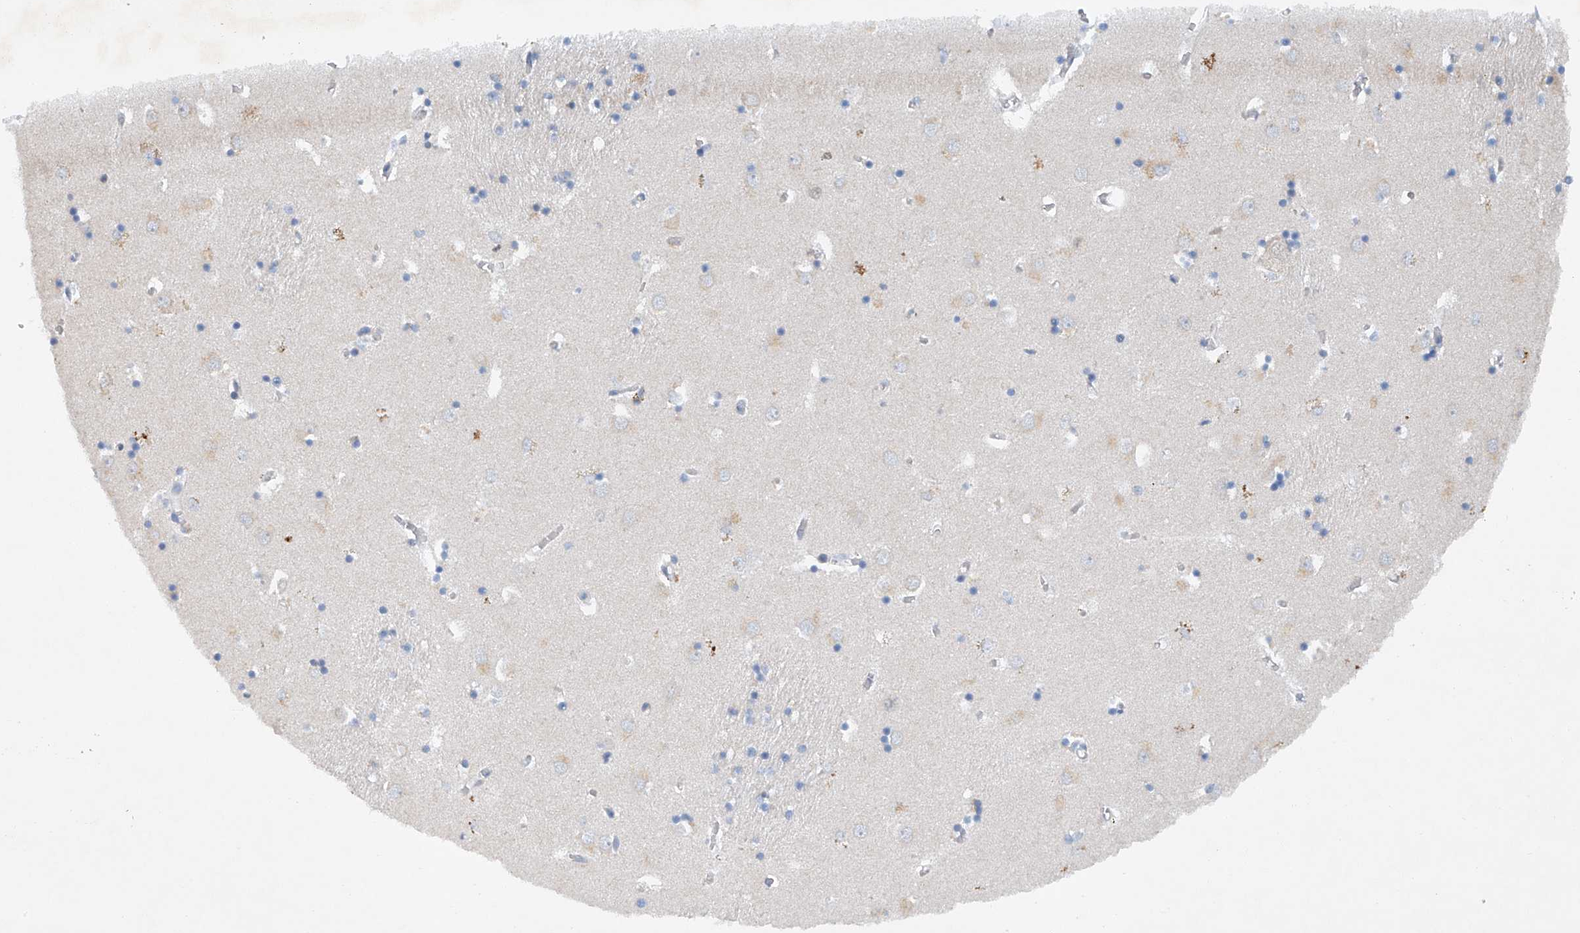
{"staining": {"intensity": "negative", "quantity": "none", "location": "none"}, "tissue": "caudate", "cell_type": "Glial cells", "image_type": "normal", "snomed": [{"axis": "morphology", "description": "Normal tissue, NOS"}, {"axis": "topography", "description": "Lateral ventricle wall"}], "caption": "IHC of normal human caudate shows no staining in glial cells.", "gene": "CEP85L", "patient": {"sex": "male", "age": 70}}